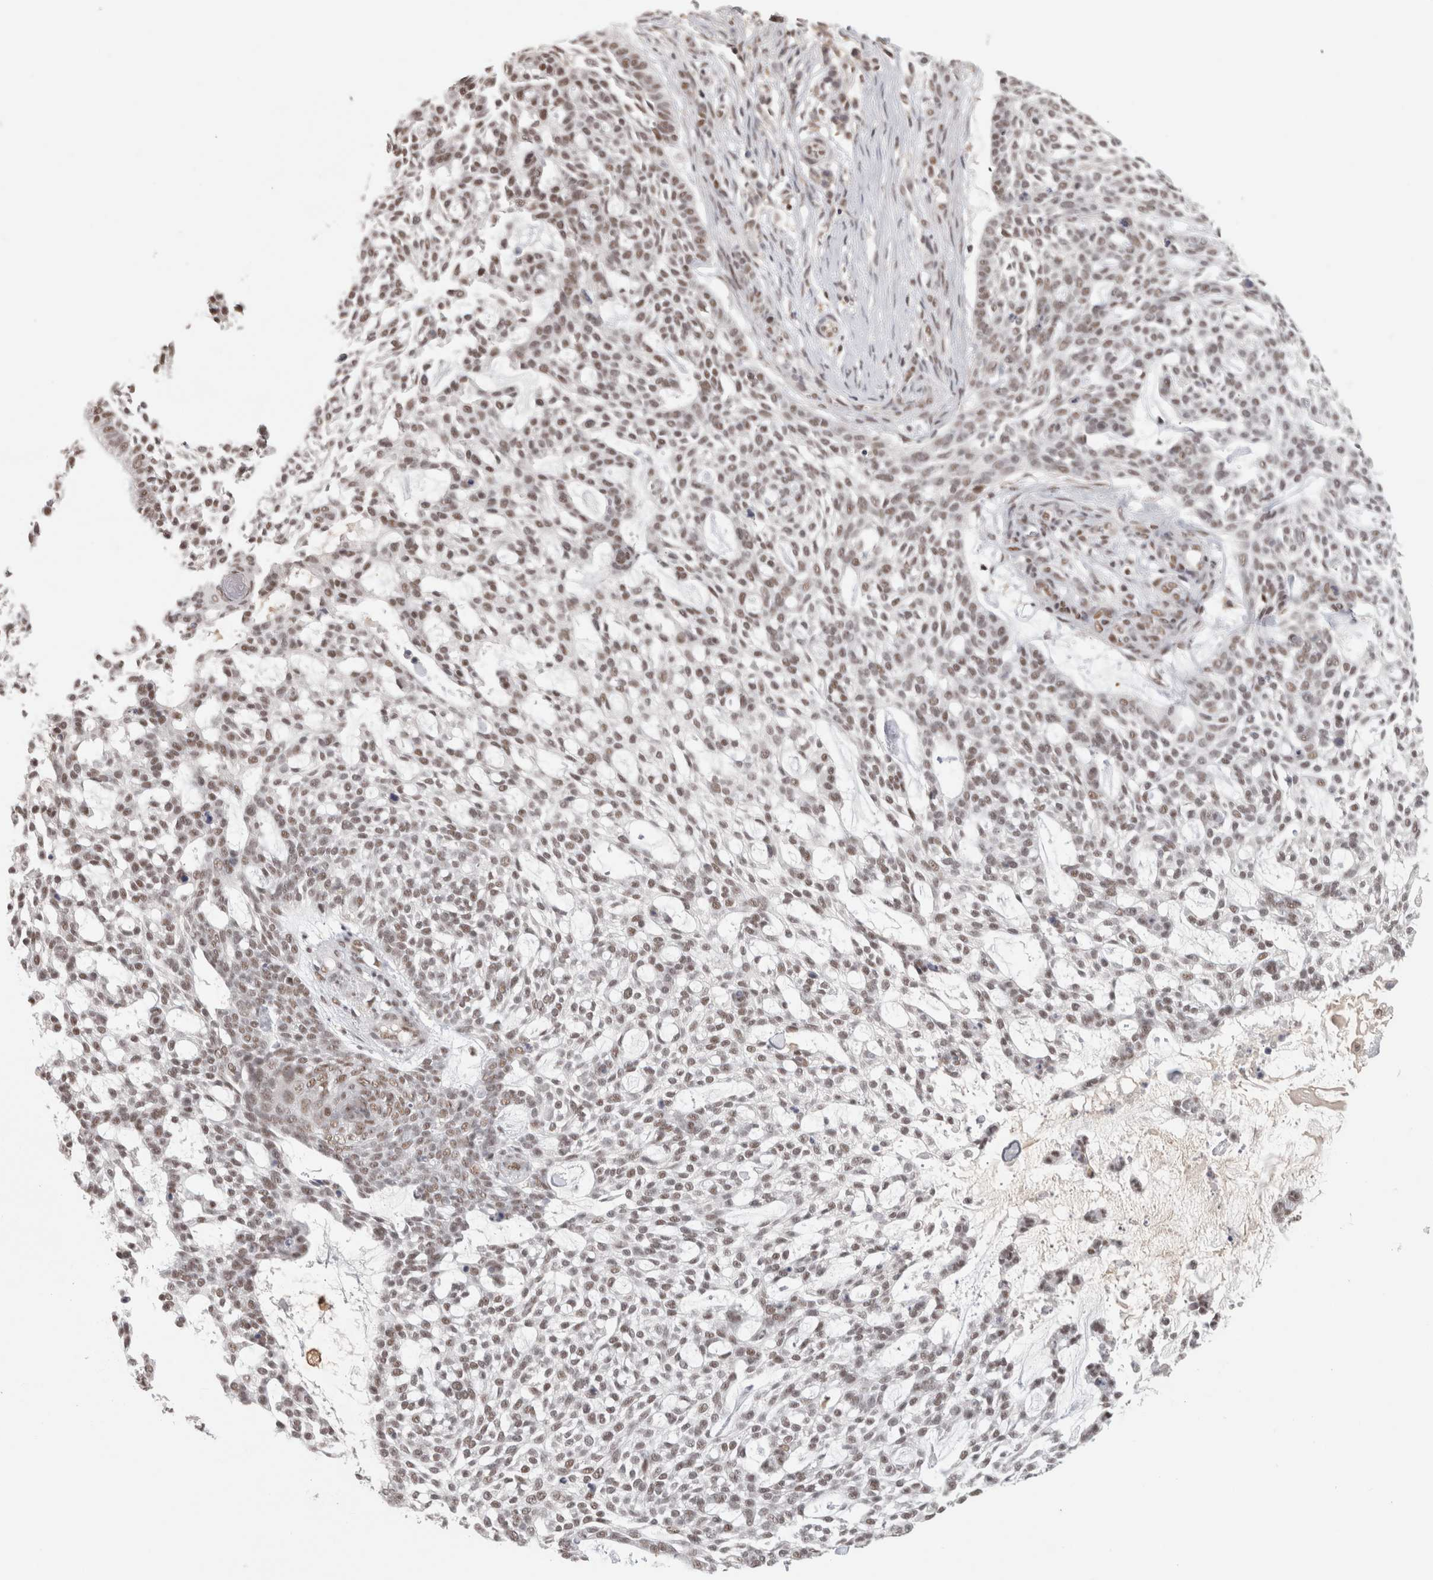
{"staining": {"intensity": "weak", "quantity": ">75%", "location": "nuclear"}, "tissue": "skin cancer", "cell_type": "Tumor cells", "image_type": "cancer", "snomed": [{"axis": "morphology", "description": "Basal cell carcinoma"}, {"axis": "topography", "description": "Skin"}], "caption": "Basal cell carcinoma (skin) stained for a protein (brown) reveals weak nuclear positive expression in approximately >75% of tumor cells.", "gene": "ZNF830", "patient": {"sex": "female", "age": 64}}